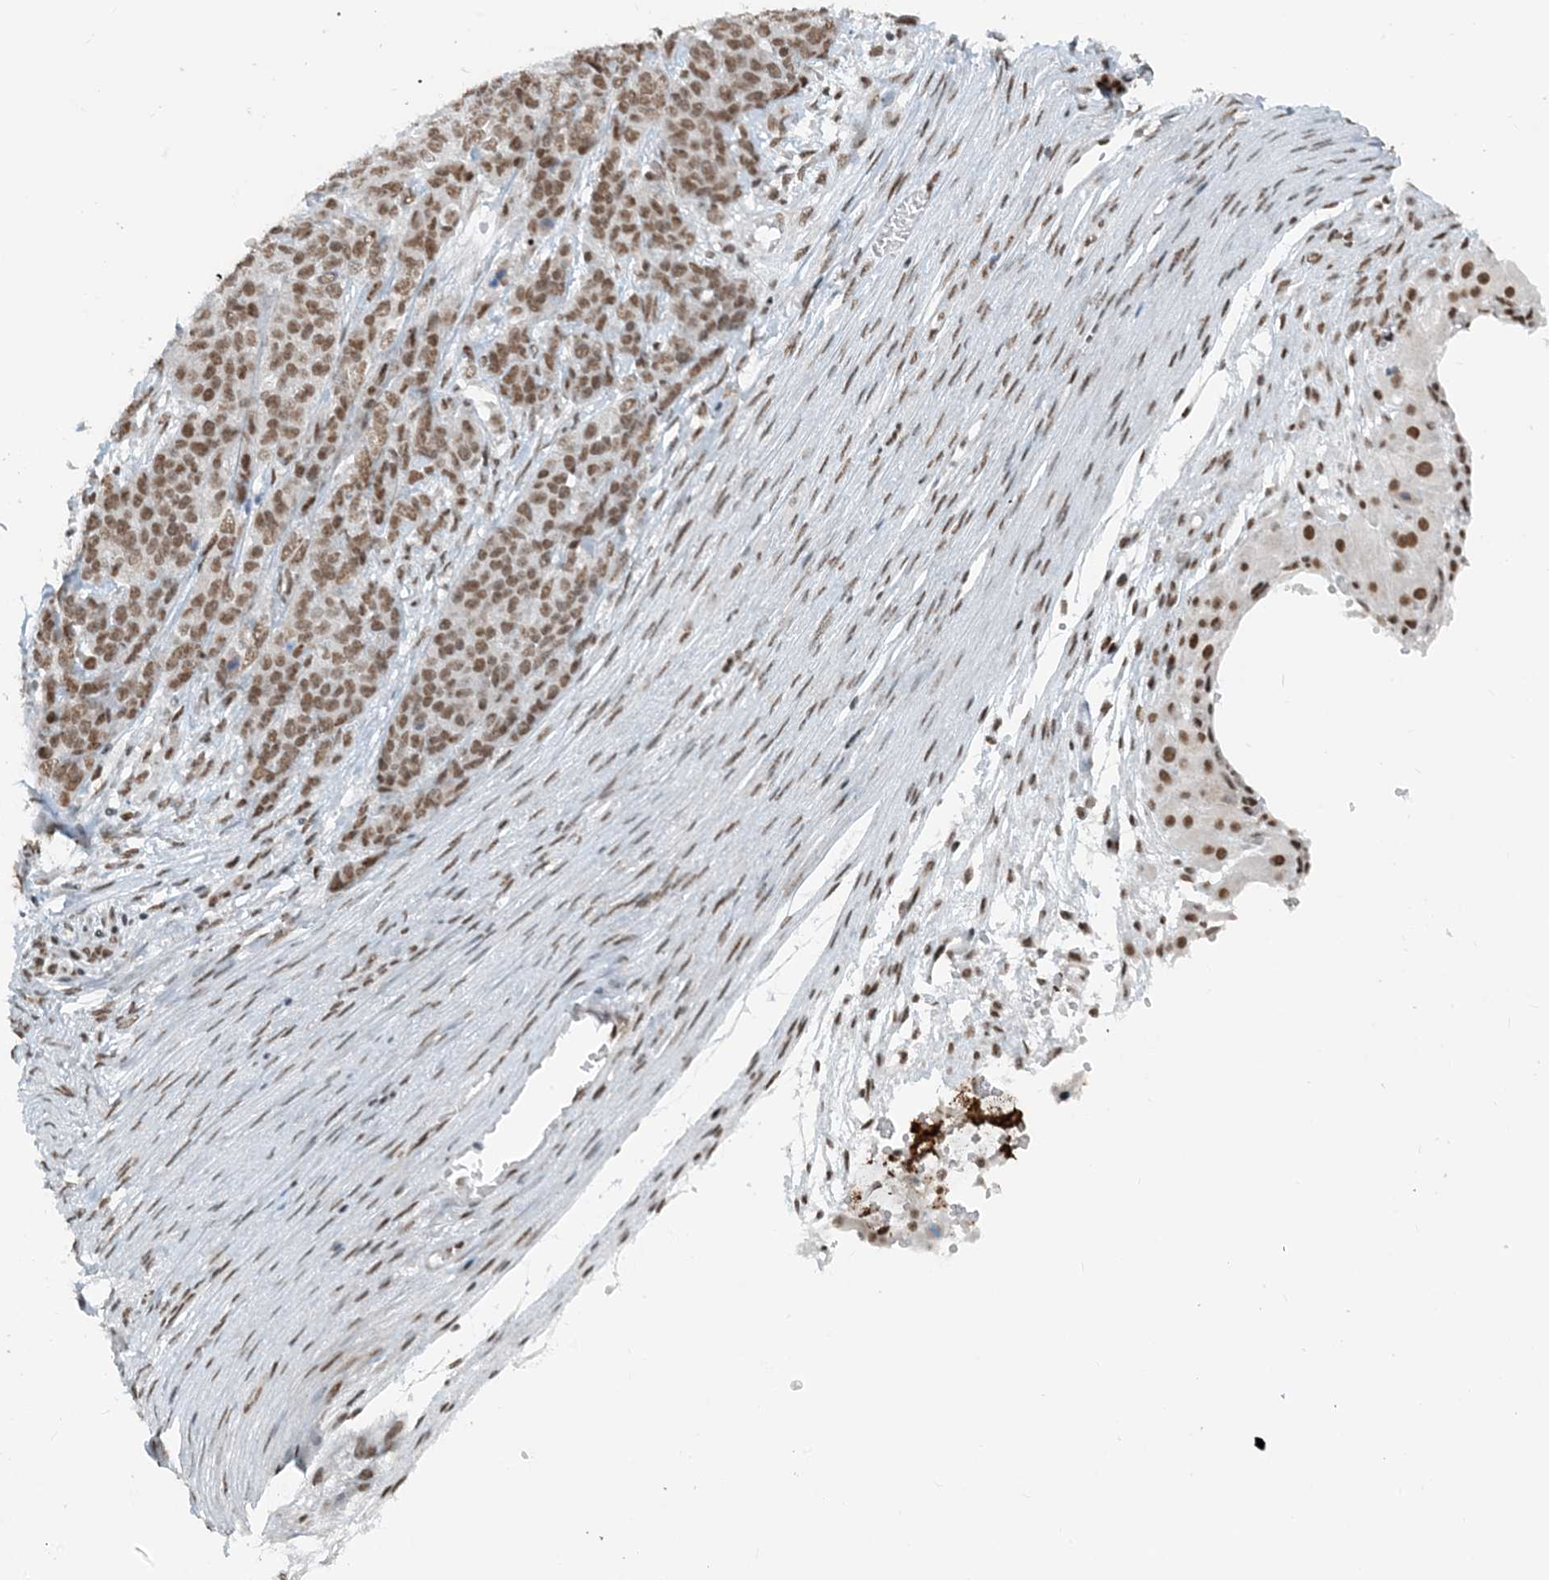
{"staining": {"intensity": "moderate", "quantity": ">75%", "location": "nuclear"}, "tissue": "ovarian cancer", "cell_type": "Tumor cells", "image_type": "cancer", "snomed": [{"axis": "morphology", "description": "Cystadenocarcinoma, serous, NOS"}, {"axis": "topography", "description": "Ovary"}], "caption": "Immunohistochemical staining of ovarian serous cystadenocarcinoma exhibits moderate nuclear protein expression in about >75% of tumor cells.", "gene": "ZNF500", "patient": {"sex": "female", "age": 44}}